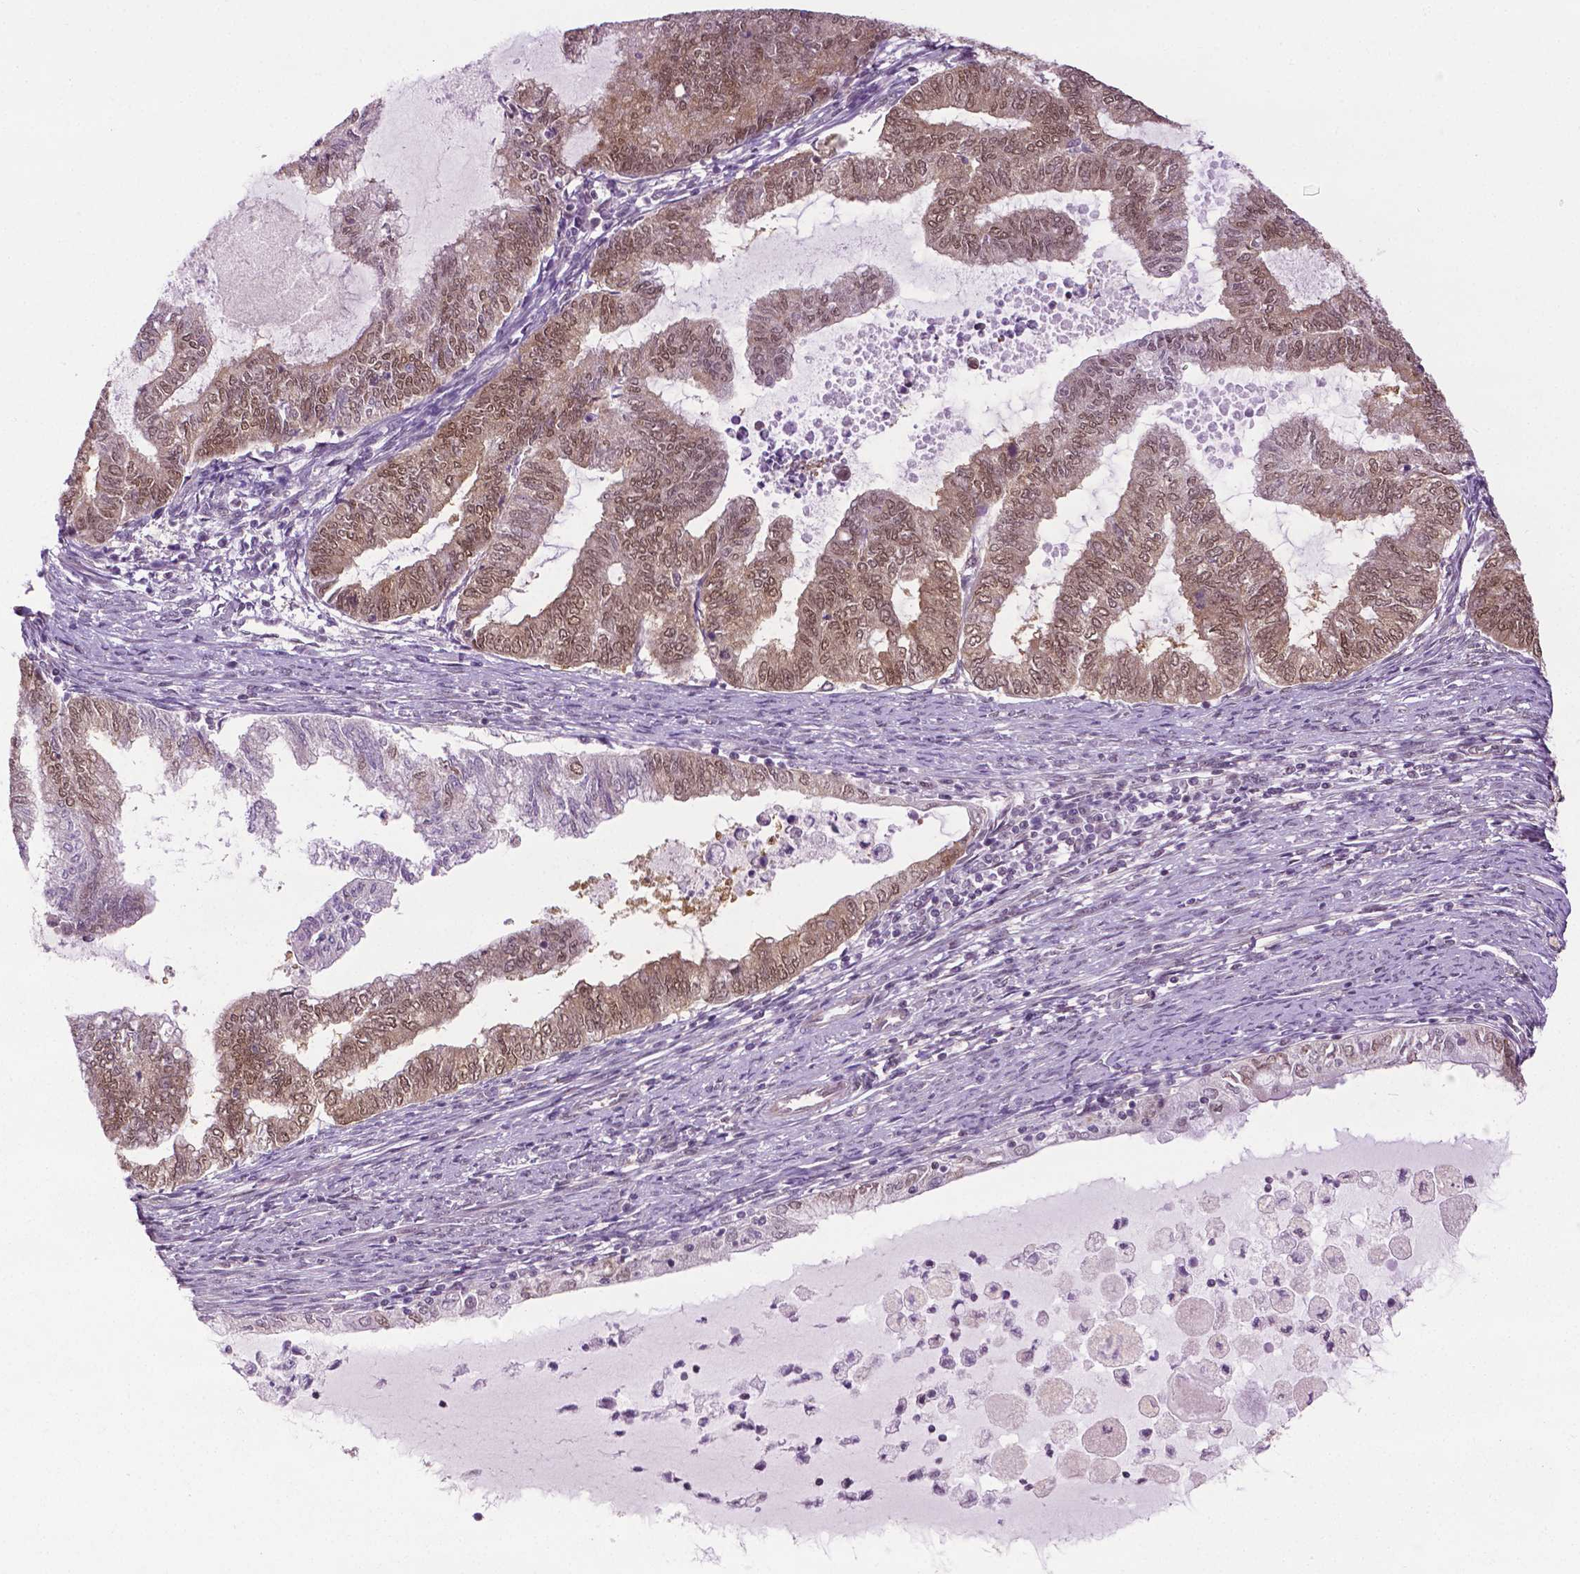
{"staining": {"intensity": "moderate", "quantity": ">75%", "location": "nuclear"}, "tissue": "endometrial cancer", "cell_type": "Tumor cells", "image_type": "cancer", "snomed": [{"axis": "morphology", "description": "Adenocarcinoma, NOS"}, {"axis": "topography", "description": "Endometrium"}], "caption": "This histopathology image exhibits adenocarcinoma (endometrial) stained with immunohistochemistry to label a protein in brown. The nuclear of tumor cells show moderate positivity for the protein. Nuclei are counter-stained blue.", "gene": "UBQLN4", "patient": {"sex": "female", "age": 79}}